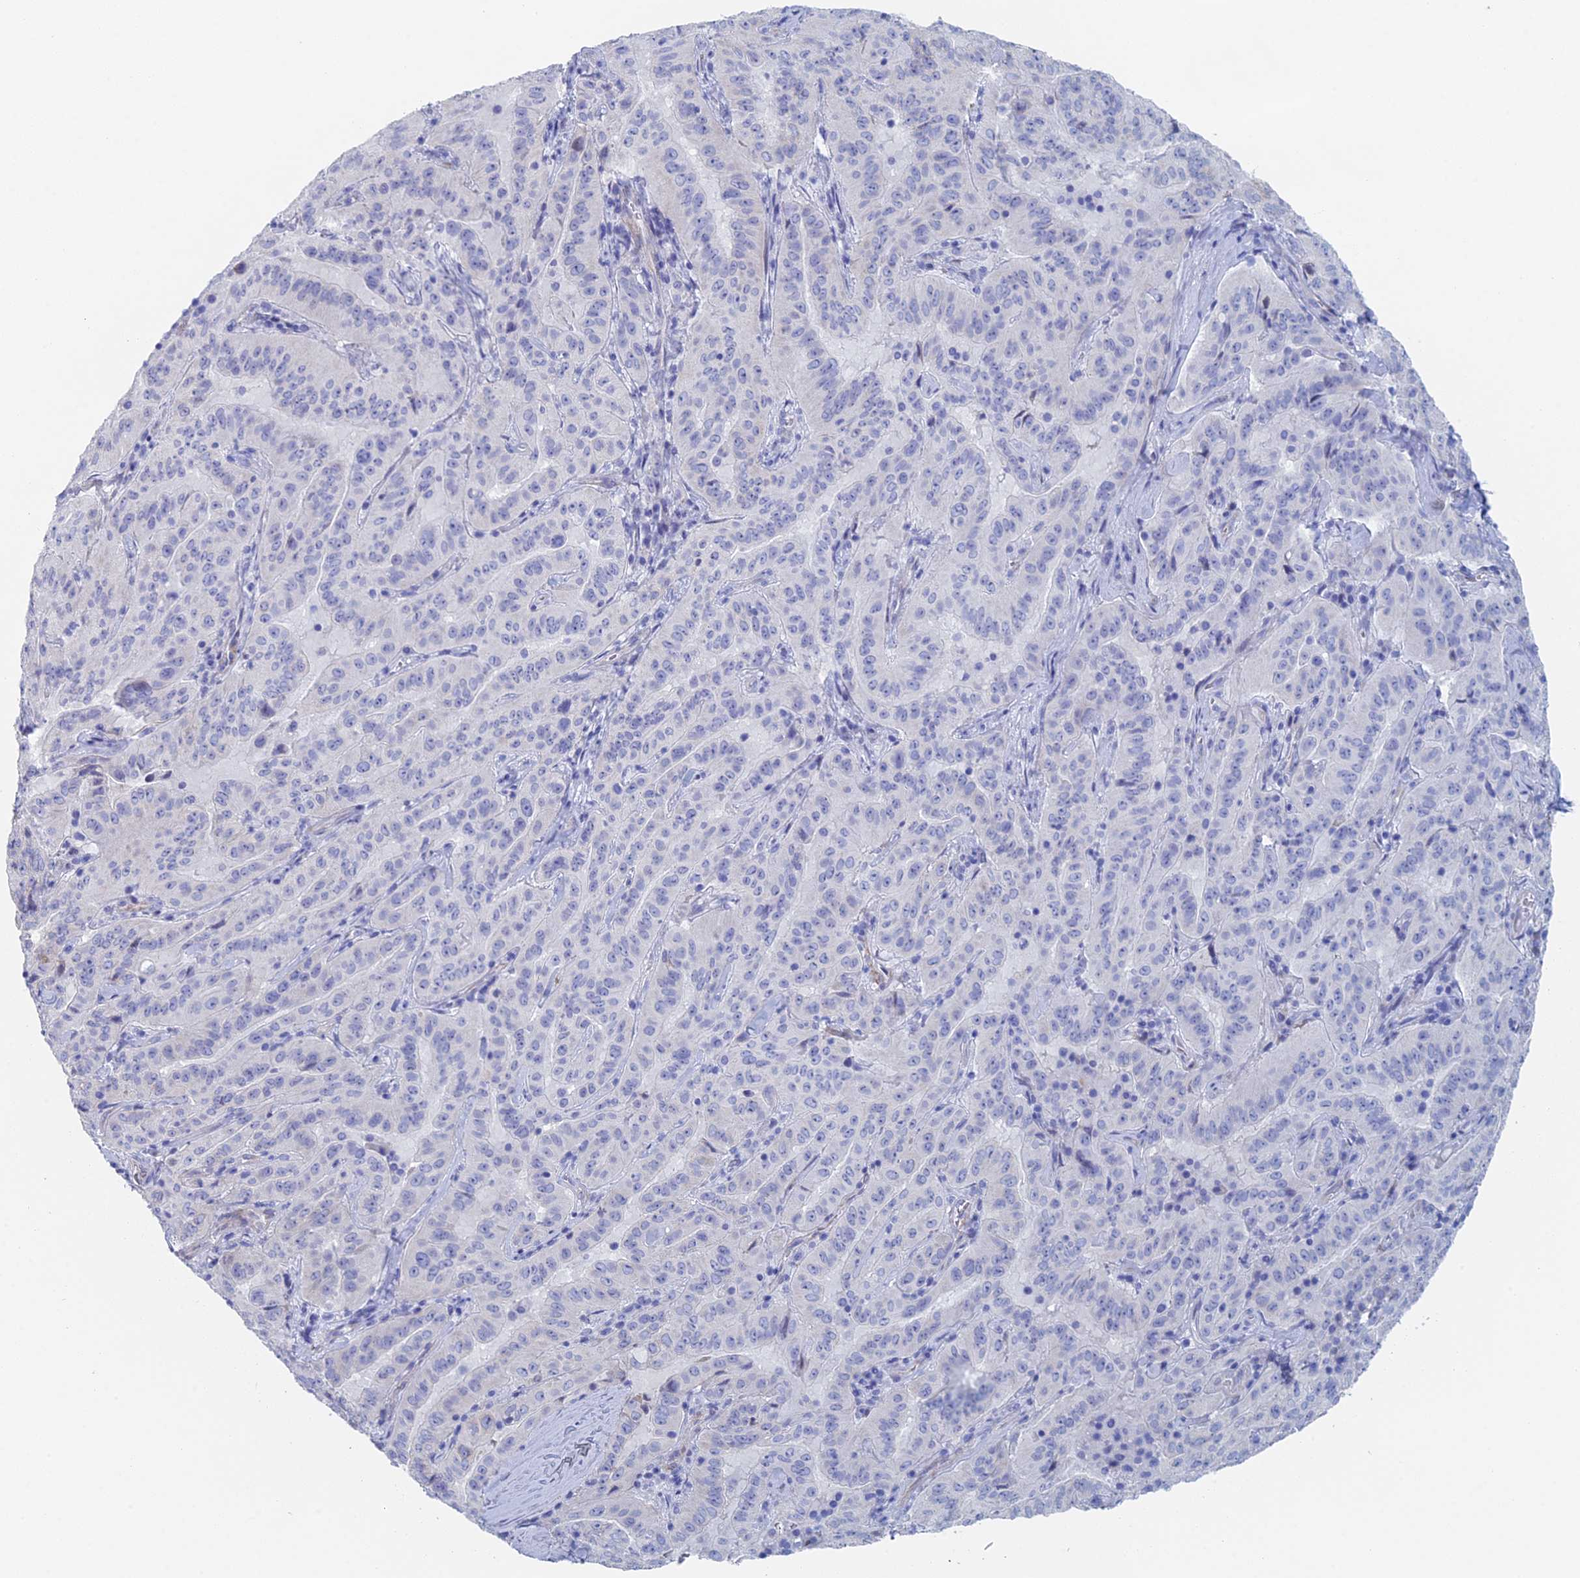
{"staining": {"intensity": "negative", "quantity": "none", "location": "none"}, "tissue": "pancreatic cancer", "cell_type": "Tumor cells", "image_type": "cancer", "snomed": [{"axis": "morphology", "description": "Adenocarcinoma, NOS"}, {"axis": "topography", "description": "Pancreas"}], "caption": "Image shows no significant protein expression in tumor cells of pancreatic cancer.", "gene": "KCNK18", "patient": {"sex": "male", "age": 63}}